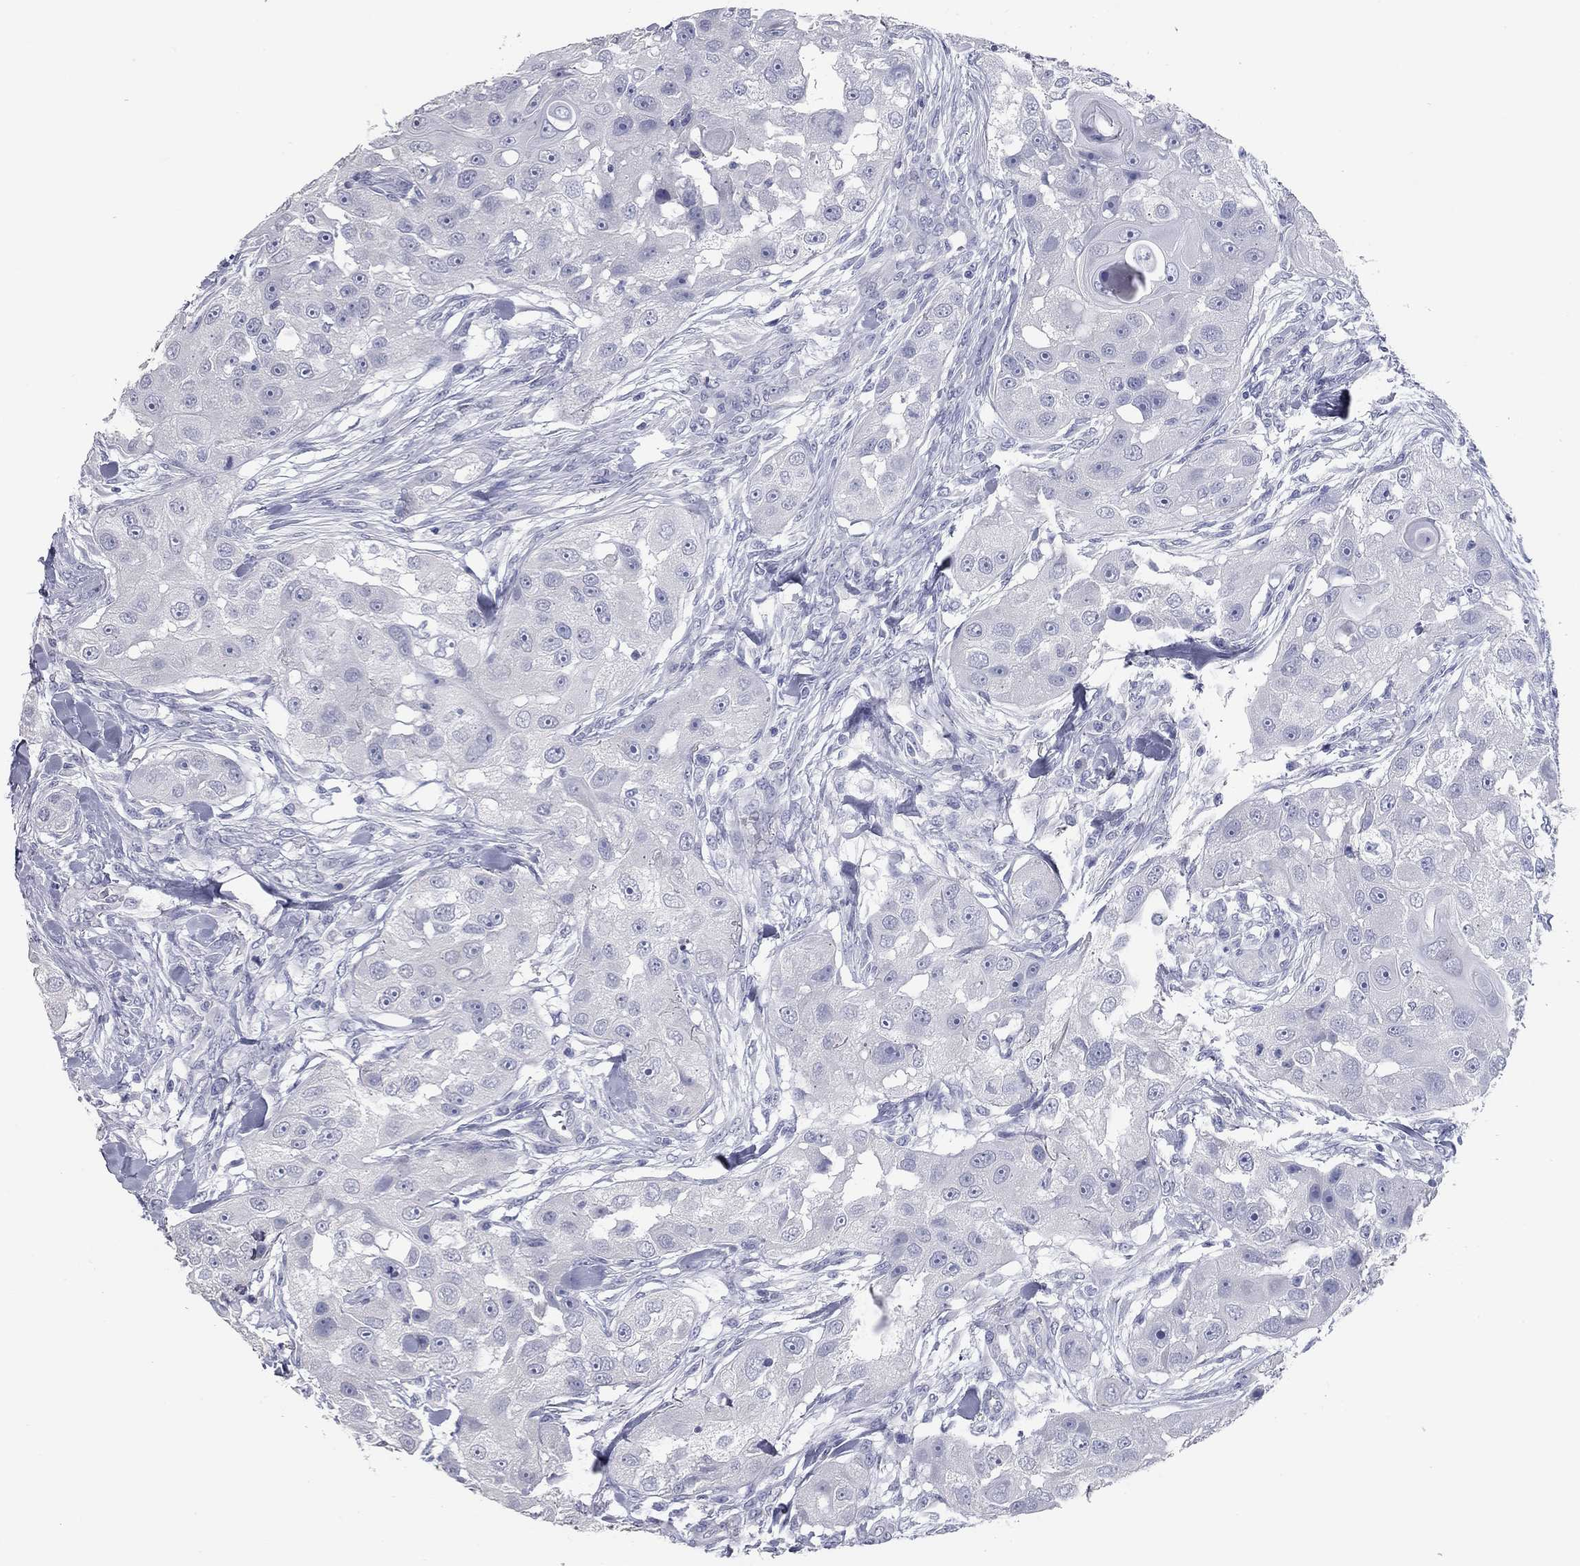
{"staining": {"intensity": "negative", "quantity": "none", "location": "none"}, "tissue": "head and neck cancer", "cell_type": "Tumor cells", "image_type": "cancer", "snomed": [{"axis": "morphology", "description": "Squamous cell carcinoma, NOS"}, {"axis": "topography", "description": "Head-Neck"}], "caption": "This is a histopathology image of IHC staining of head and neck cancer (squamous cell carcinoma), which shows no positivity in tumor cells.", "gene": "TAC1", "patient": {"sex": "male", "age": 51}}